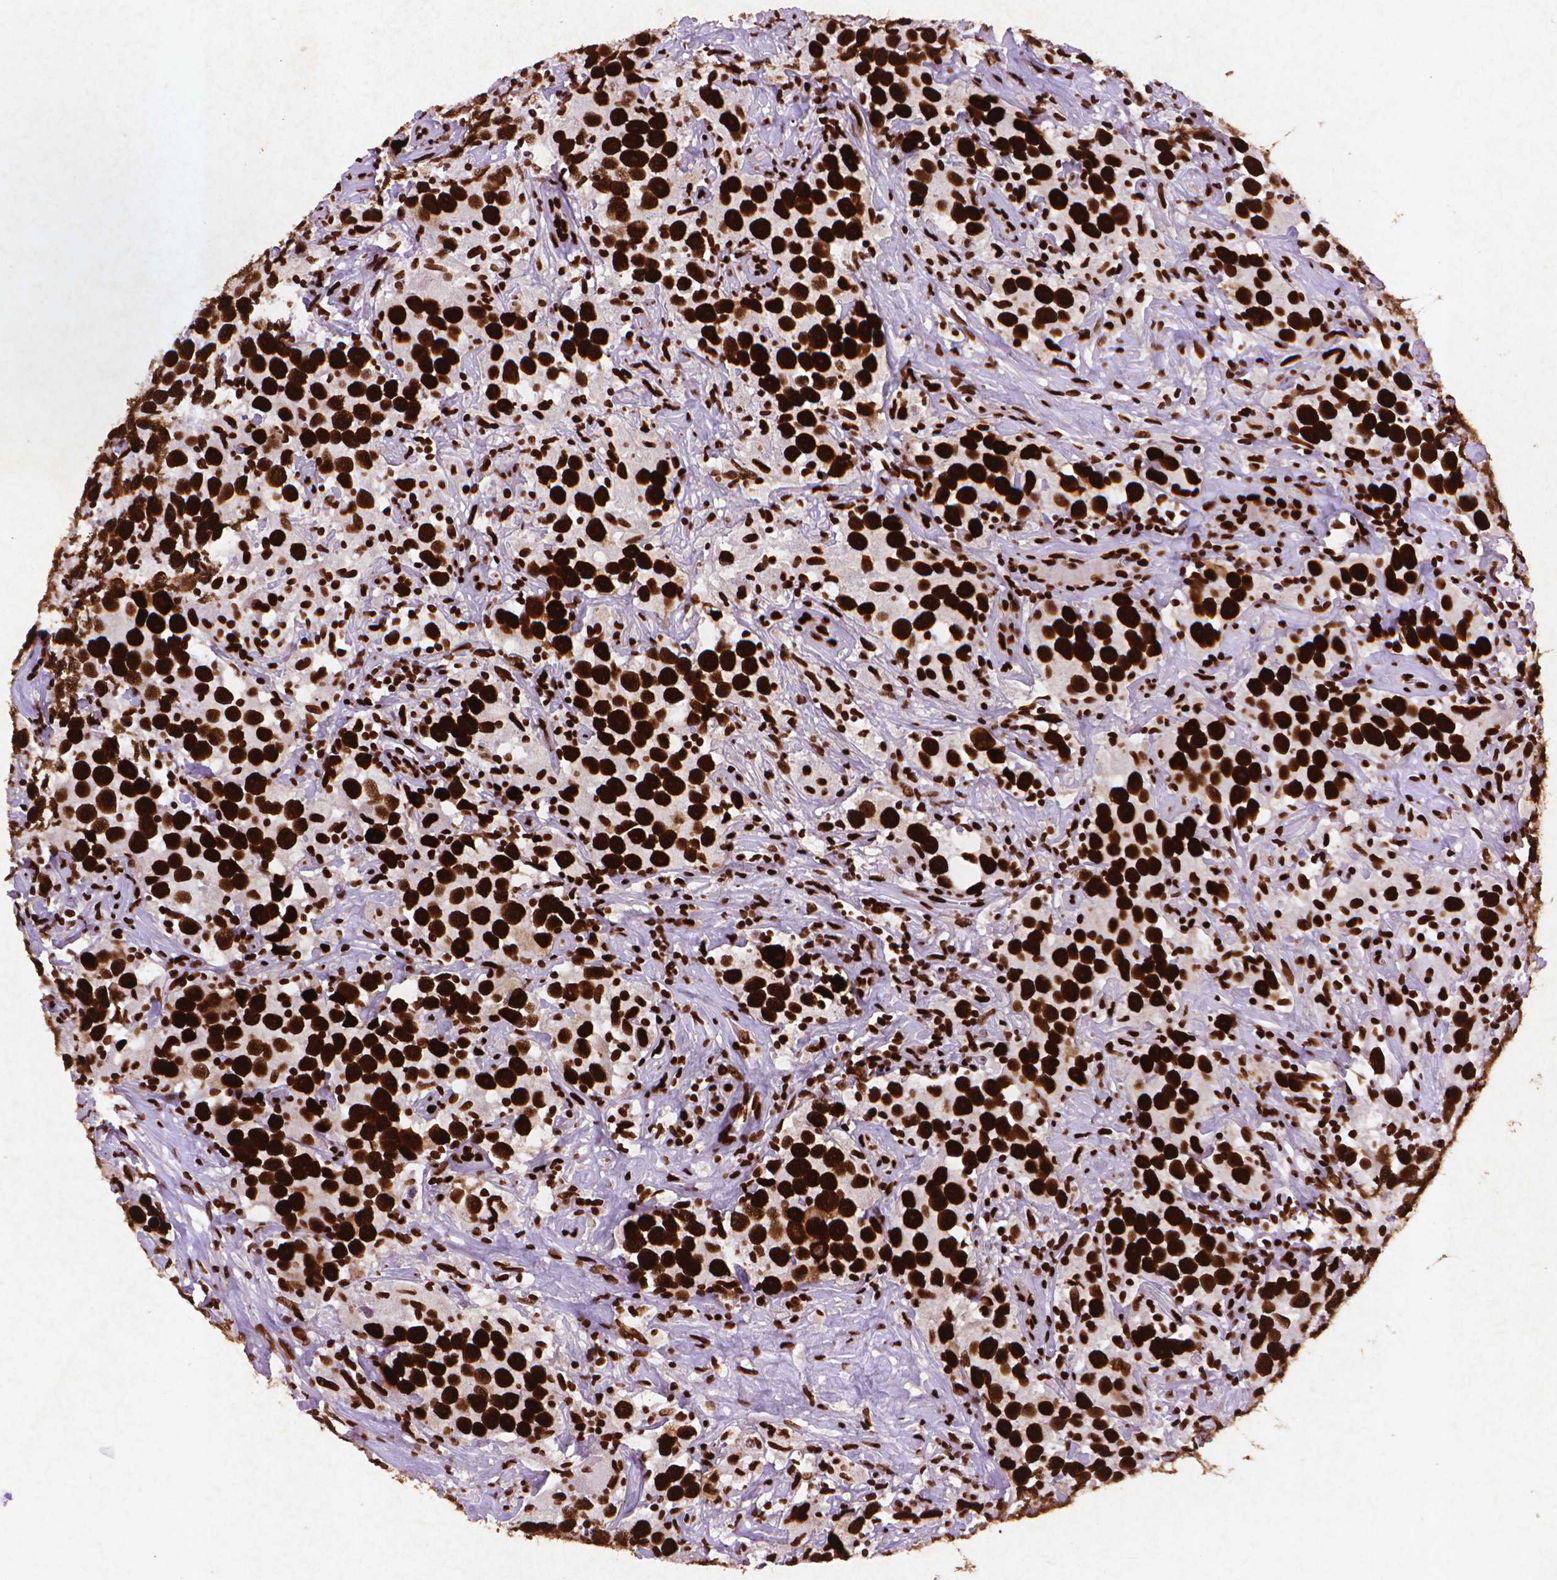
{"staining": {"intensity": "strong", "quantity": ">75%", "location": "nuclear"}, "tissue": "testis cancer", "cell_type": "Tumor cells", "image_type": "cancer", "snomed": [{"axis": "morphology", "description": "Seminoma, NOS"}, {"axis": "topography", "description": "Testis"}], "caption": "Strong nuclear positivity is appreciated in approximately >75% of tumor cells in testis seminoma.", "gene": "CITED2", "patient": {"sex": "male", "age": 49}}